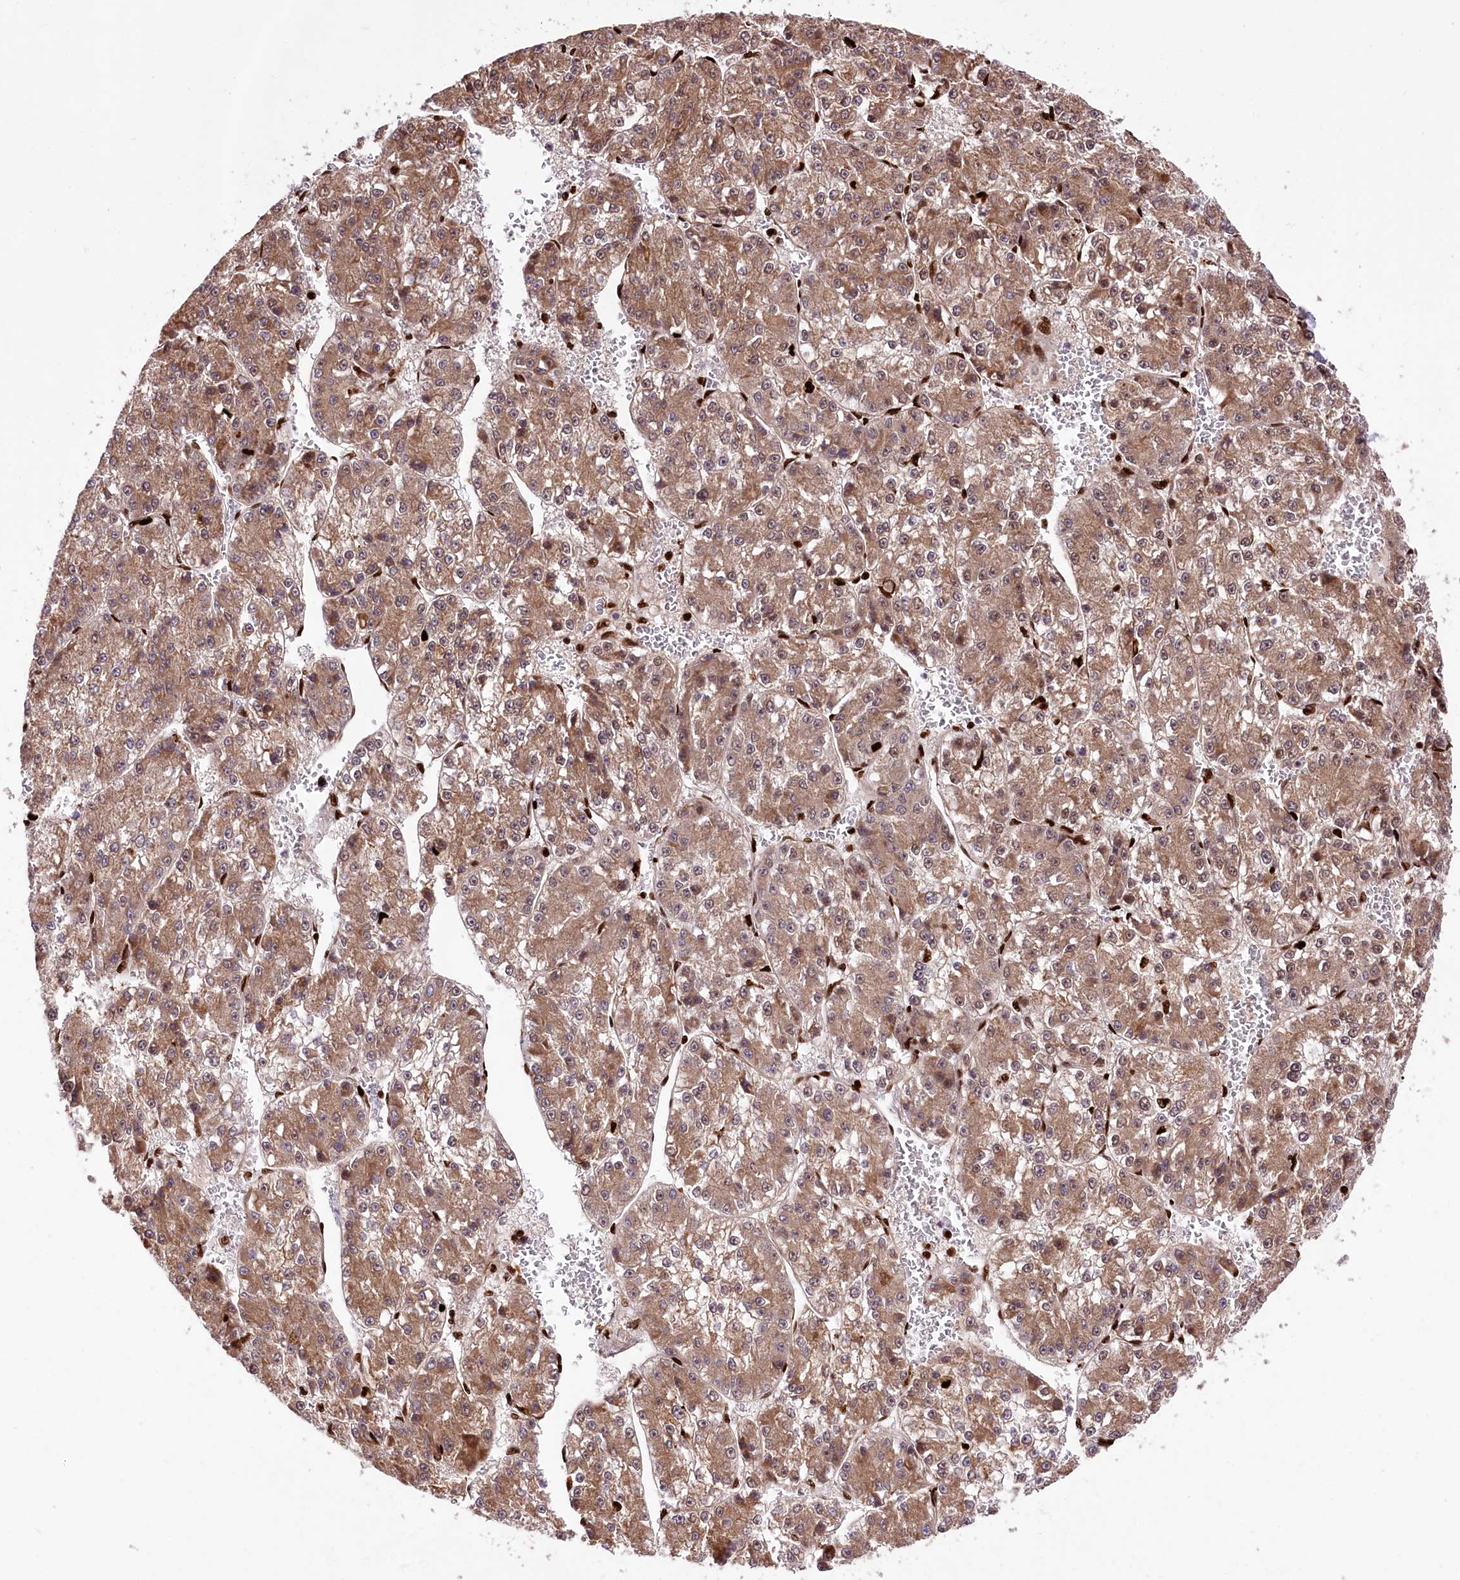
{"staining": {"intensity": "moderate", "quantity": ">75%", "location": "cytoplasmic/membranous"}, "tissue": "liver cancer", "cell_type": "Tumor cells", "image_type": "cancer", "snomed": [{"axis": "morphology", "description": "Carcinoma, Hepatocellular, NOS"}, {"axis": "topography", "description": "Liver"}], "caption": "Immunohistochemistry (DAB) staining of human liver cancer (hepatocellular carcinoma) shows moderate cytoplasmic/membranous protein staining in about >75% of tumor cells.", "gene": "FIGN", "patient": {"sex": "female", "age": 73}}